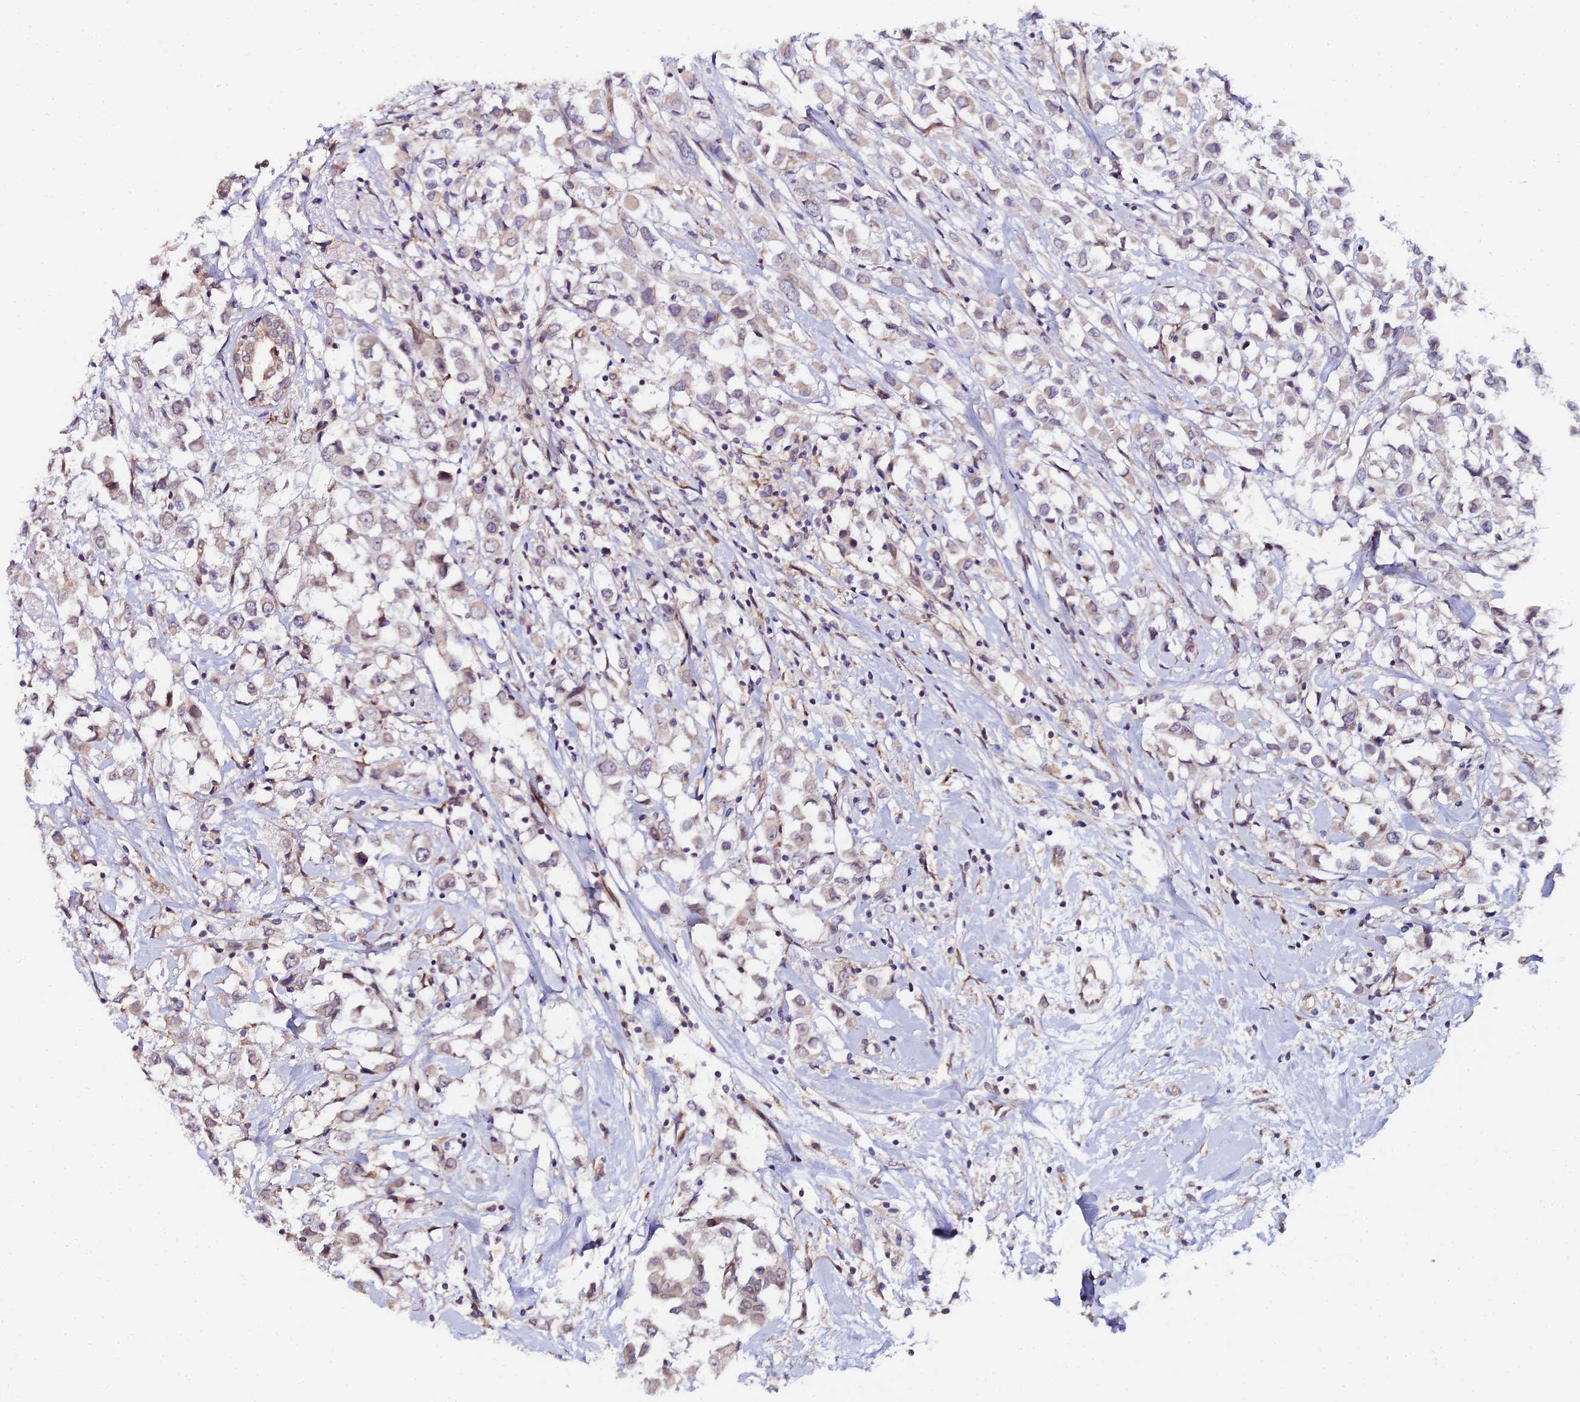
{"staining": {"intensity": "weak", "quantity": "25%-75%", "location": "cytoplasmic/membranous"}, "tissue": "breast cancer", "cell_type": "Tumor cells", "image_type": "cancer", "snomed": [{"axis": "morphology", "description": "Duct carcinoma"}, {"axis": "topography", "description": "Breast"}], "caption": "Tumor cells demonstrate weak cytoplasmic/membranous positivity in approximately 25%-75% of cells in intraductal carcinoma (breast).", "gene": "C4orf19", "patient": {"sex": "female", "age": 61}}